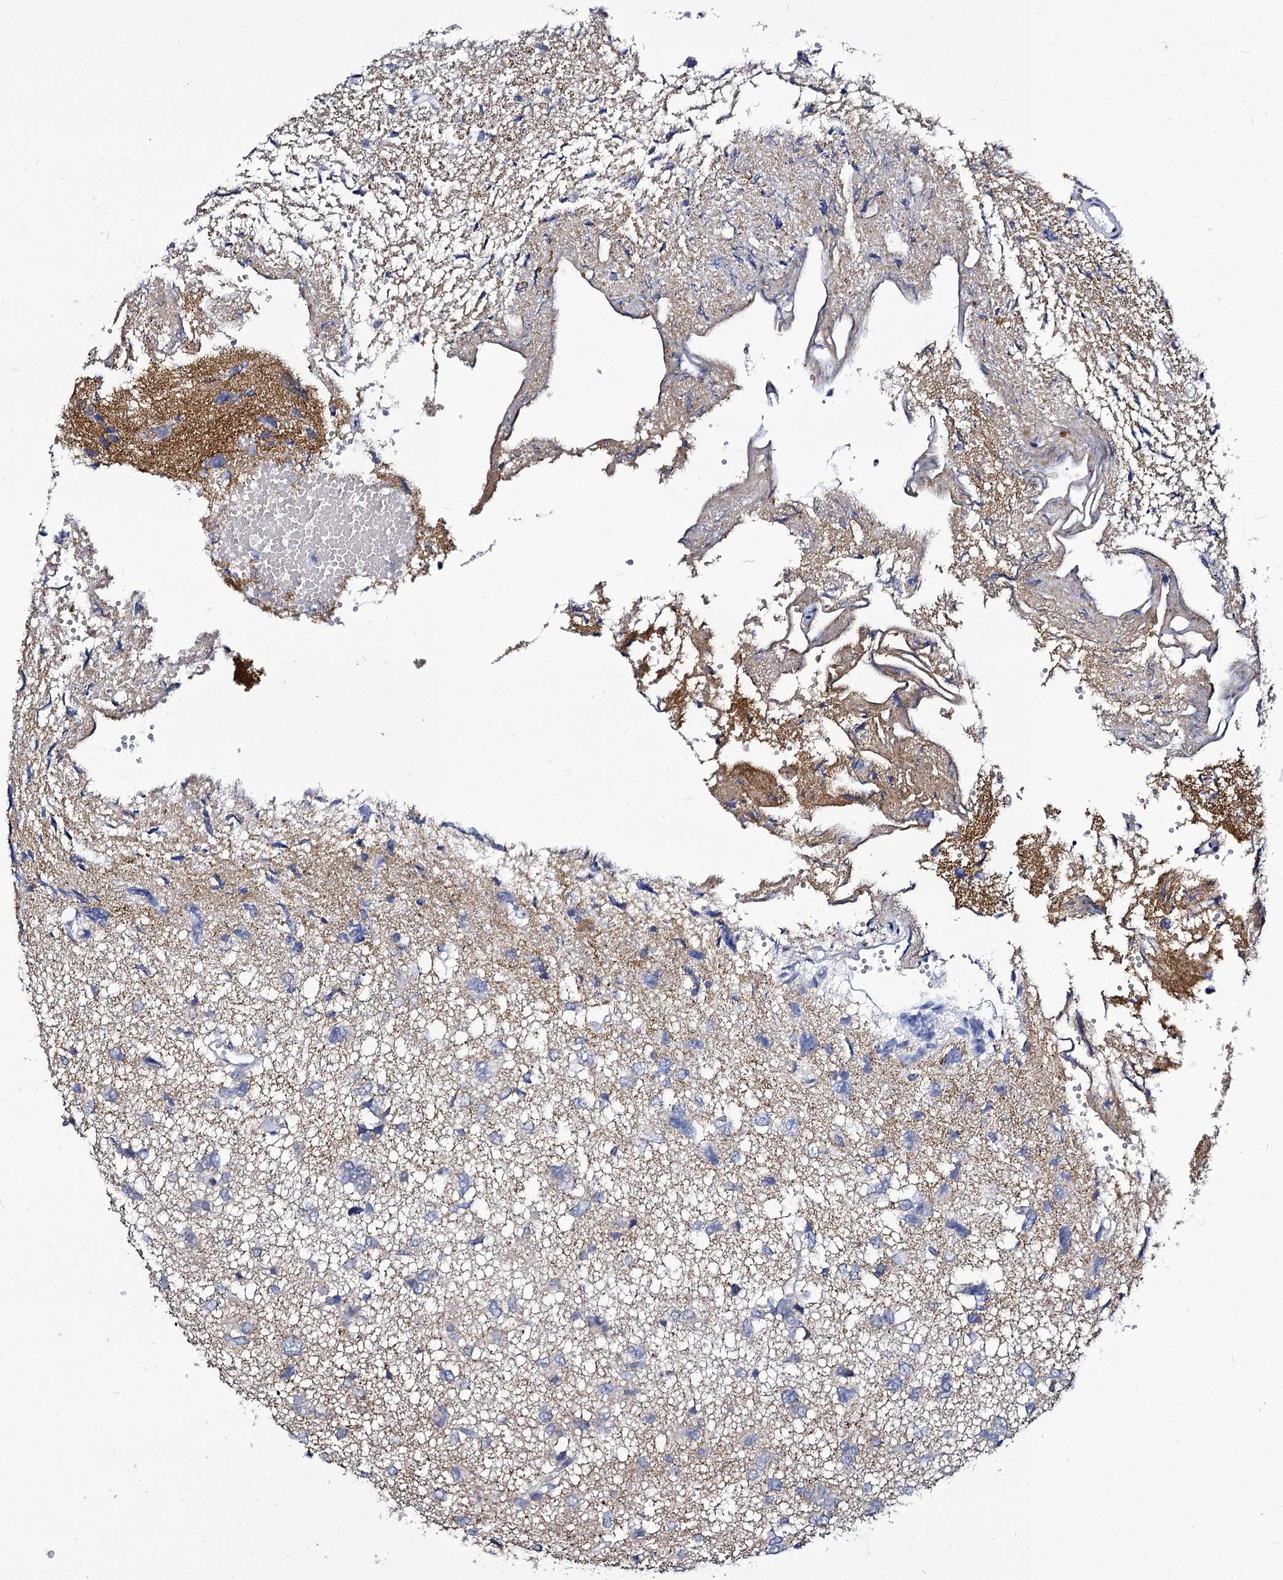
{"staining": {"intensity": "negative", "quantity": "none", "location": "none"}, "tissue": "glioma", "cell_type": "Tumor cells", "image_type": "cancer", "snomed": [{"axis": "morphology", "description": "Glioma, malignant, High grade"}, {"axis": "topography", "description": "Brain"}], "caption": "Tumor cells are negative for brown protein staining in malignant high-grade glioma.", "gene": "PANX2", "patient": {"sex": "female", "age": 59}}